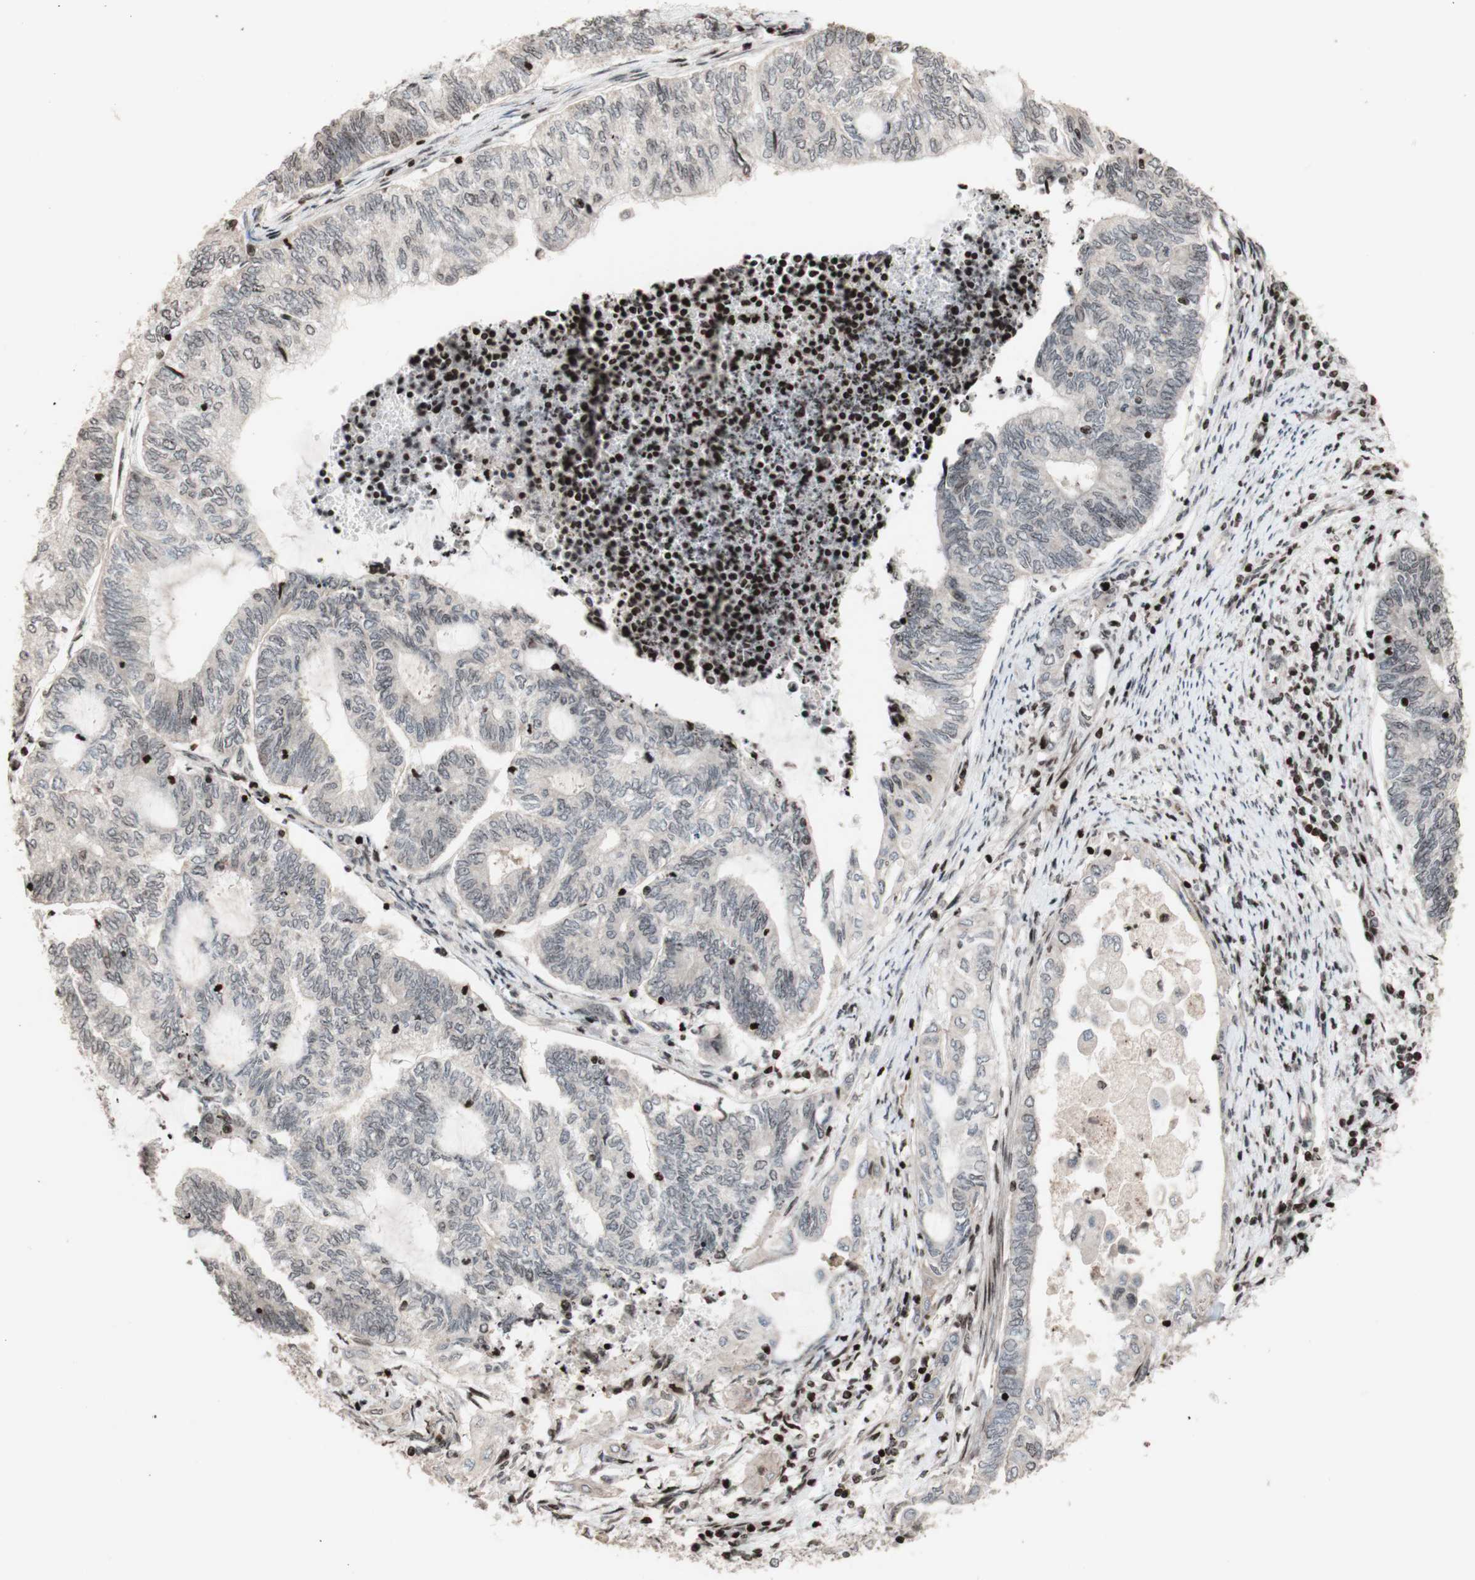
{"staining": {"intensity": "negative", "quantity": "none", "location": "none"}, "tissue": "endometrial cancer", "cell_type": "Tumor cells", "image_type": "cancer", "snomed": [{"axis": "morphology", "description": "Adenocarcinoma, NOS"}, {"axis": "topography", "description": "Uterus"}, {"axis": "topography", "description": "Endometrium"}], "caption": "Immunohistochemistry (IHC) of human adenocarcinoma (endometrial) exhibits no positivity in tumor cells. Brightfield microscopy of immunohistochemistry (IHC) stained with DAB (brown) and hematoxylin (blue), captured at high magnification.", "gene": "POLA1", "patient": {"sex": "female", "age": 70}}